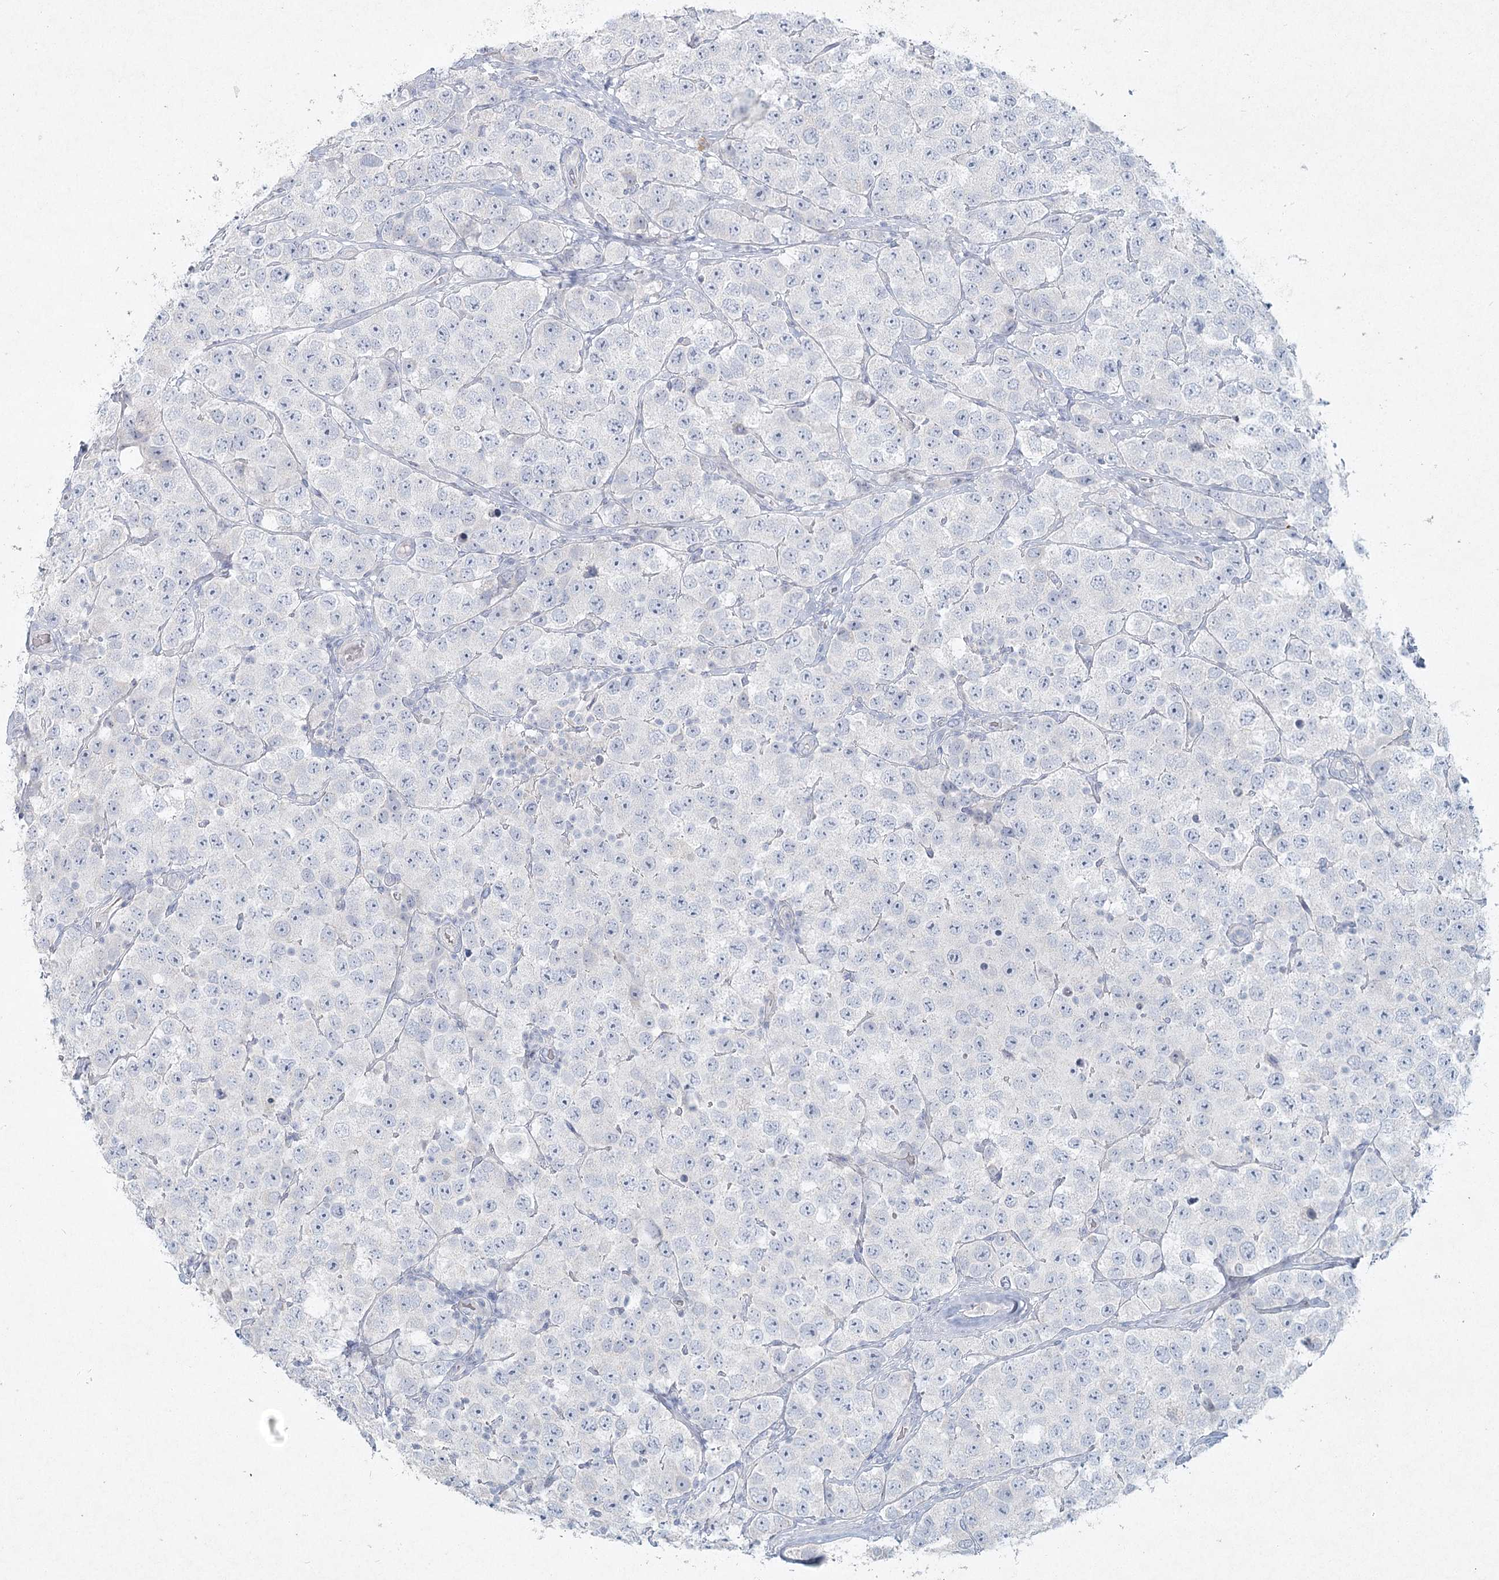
{"staining": {"intensity": "negative", "quantity": "none", "location": "none"}, "tissue": "testis cancer", "cell_type": "Tumor cells", "image_type": "cancer", "snomed": [{"axis": "morphology", "description": "Seminoma, NOS"}, {"axis": "topography", "description": "Testis"}], "caption": "Immunohistochemistry of human testis cancer reveals no positivity in tumor cells. (IHC, brightfield microscopy, high magnification).", "gene": "LRP2BP", "patient": {"sex": "male", "age": 28}}